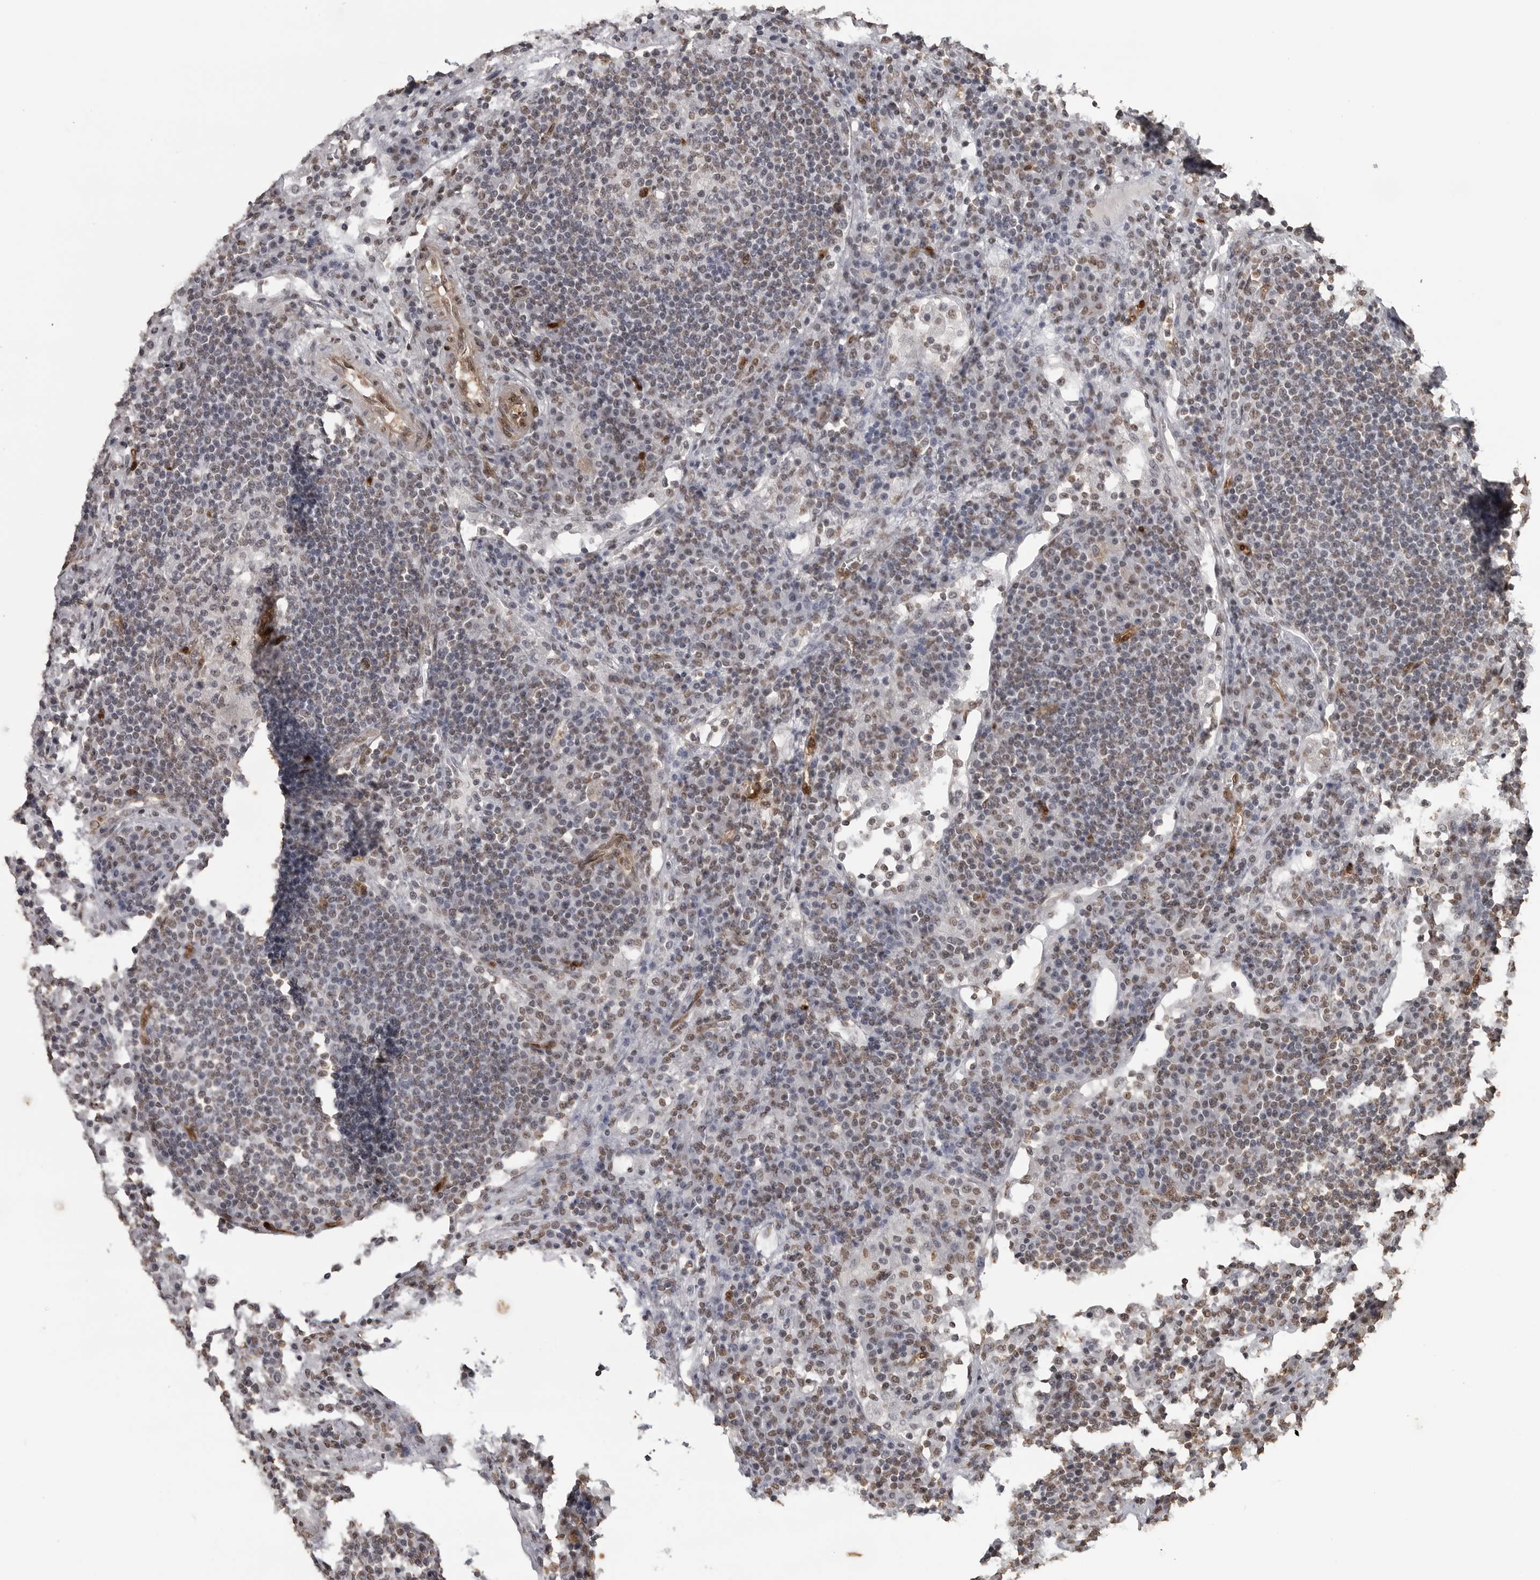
{"staining": {"intensity": "weak", "quantity": "25%-75%", "location": "nuclear"}, "tissue": "lymph node", "cell_type": "Germinal center cells", "image_type": "normal", "snomed": [{"axis": "morphology", "description": "Normal tissue, NOS"}, {"axis": "topography", "description": "Lymph node"}], "caption": "DAB (3,3'-diaminobenzidine) immunohistochemical staining of normal human lymph node exhibits weak nuclear protein positivity in approximately 25%-75% of germinal center cells. (IHC, brightfield microscopy, high magnification).", "gene": "SMAD2", "patient": {"sex": "female", "age": 53}}